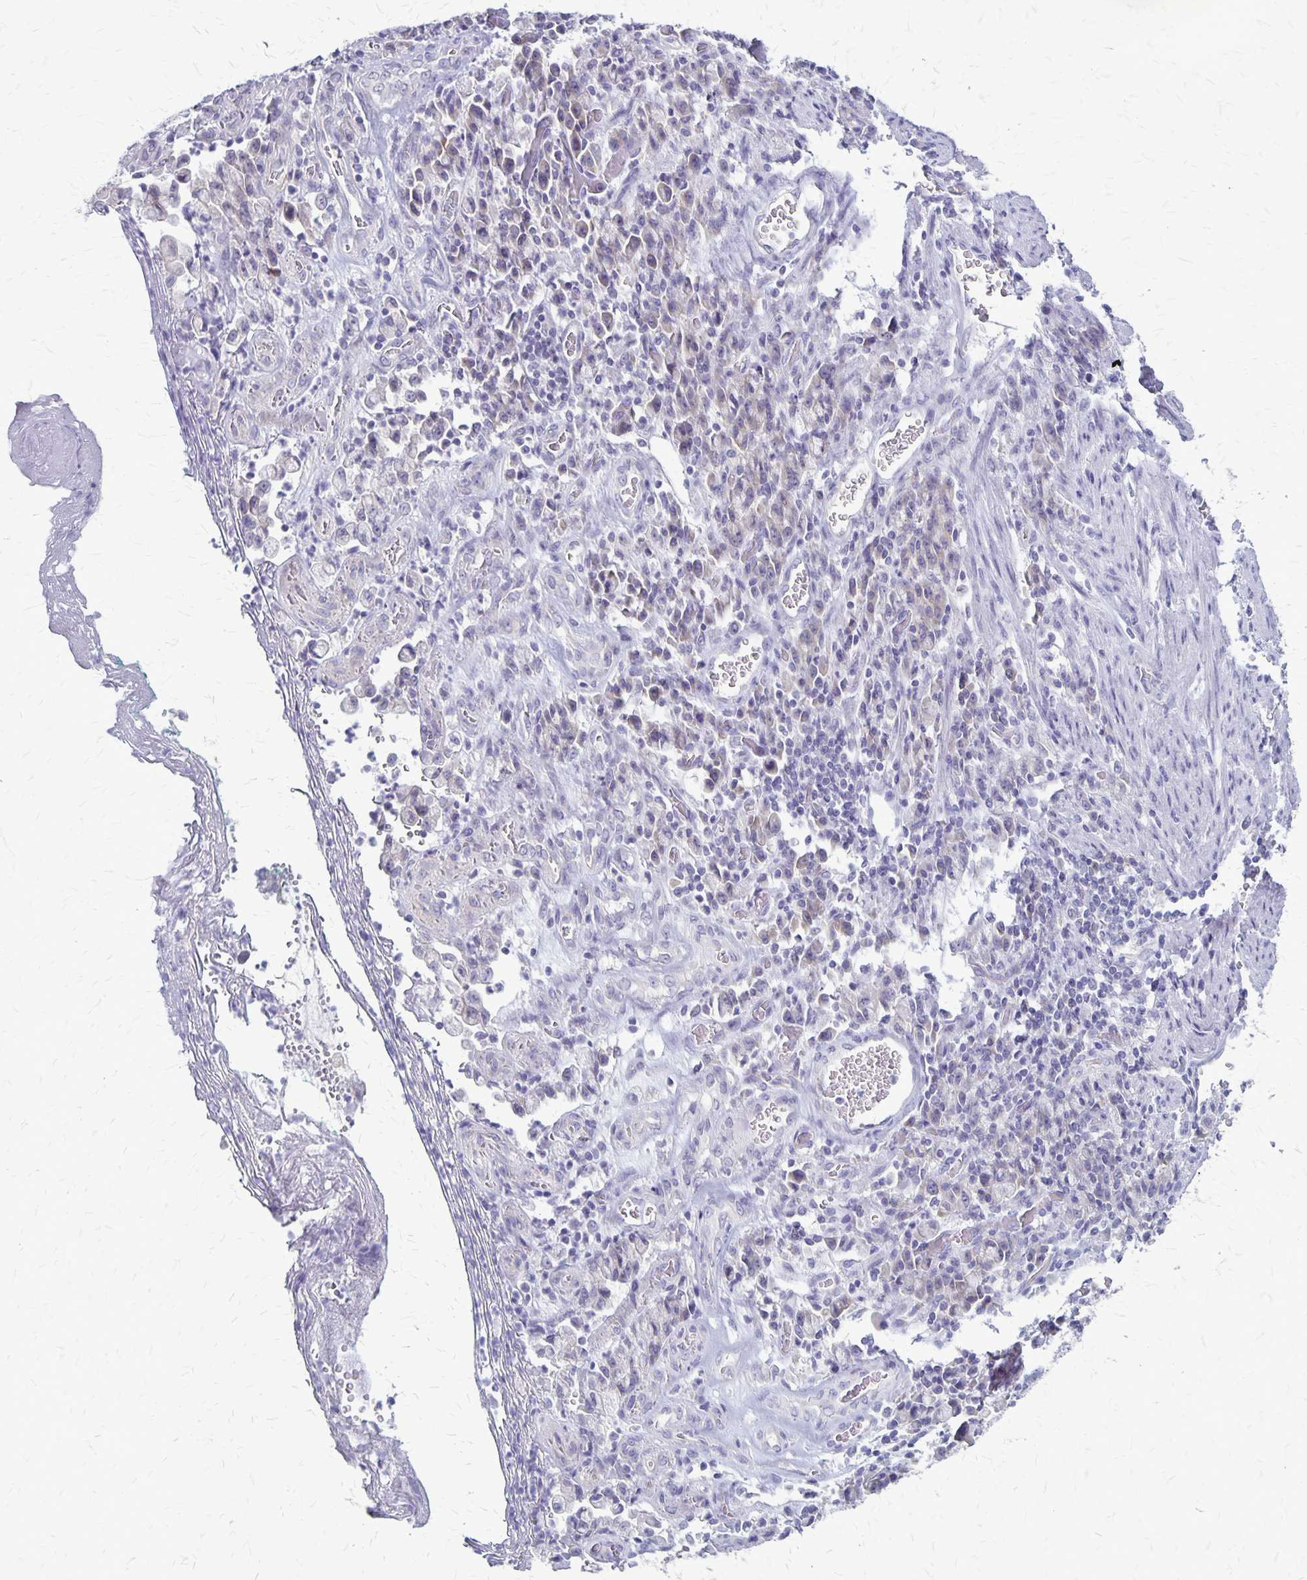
{"staining": {"intensity": "negative", "quantity": "none", "location": "none"}, "tissue": "stomach cancer", "cell_type": "Tumor cells", "image_type": "cancer", "snomed": [{"axis": "morphology", "description": "Adenocarcinoma, NOS"}, {"axis": "topography", "description": "Stomach"}], "caption": "A photomicrograph of stomach cancer (adenocarcinoma) stained for a protein displays no brown staining in tumor cells. The staining is performed using DAB (3,3'-diaminobenzidine) brown chromogen with nuclei counter-stained in using hematoxylin.", "gene": "PLXNB3", "patient": {"sex": "male", "age": 77}}